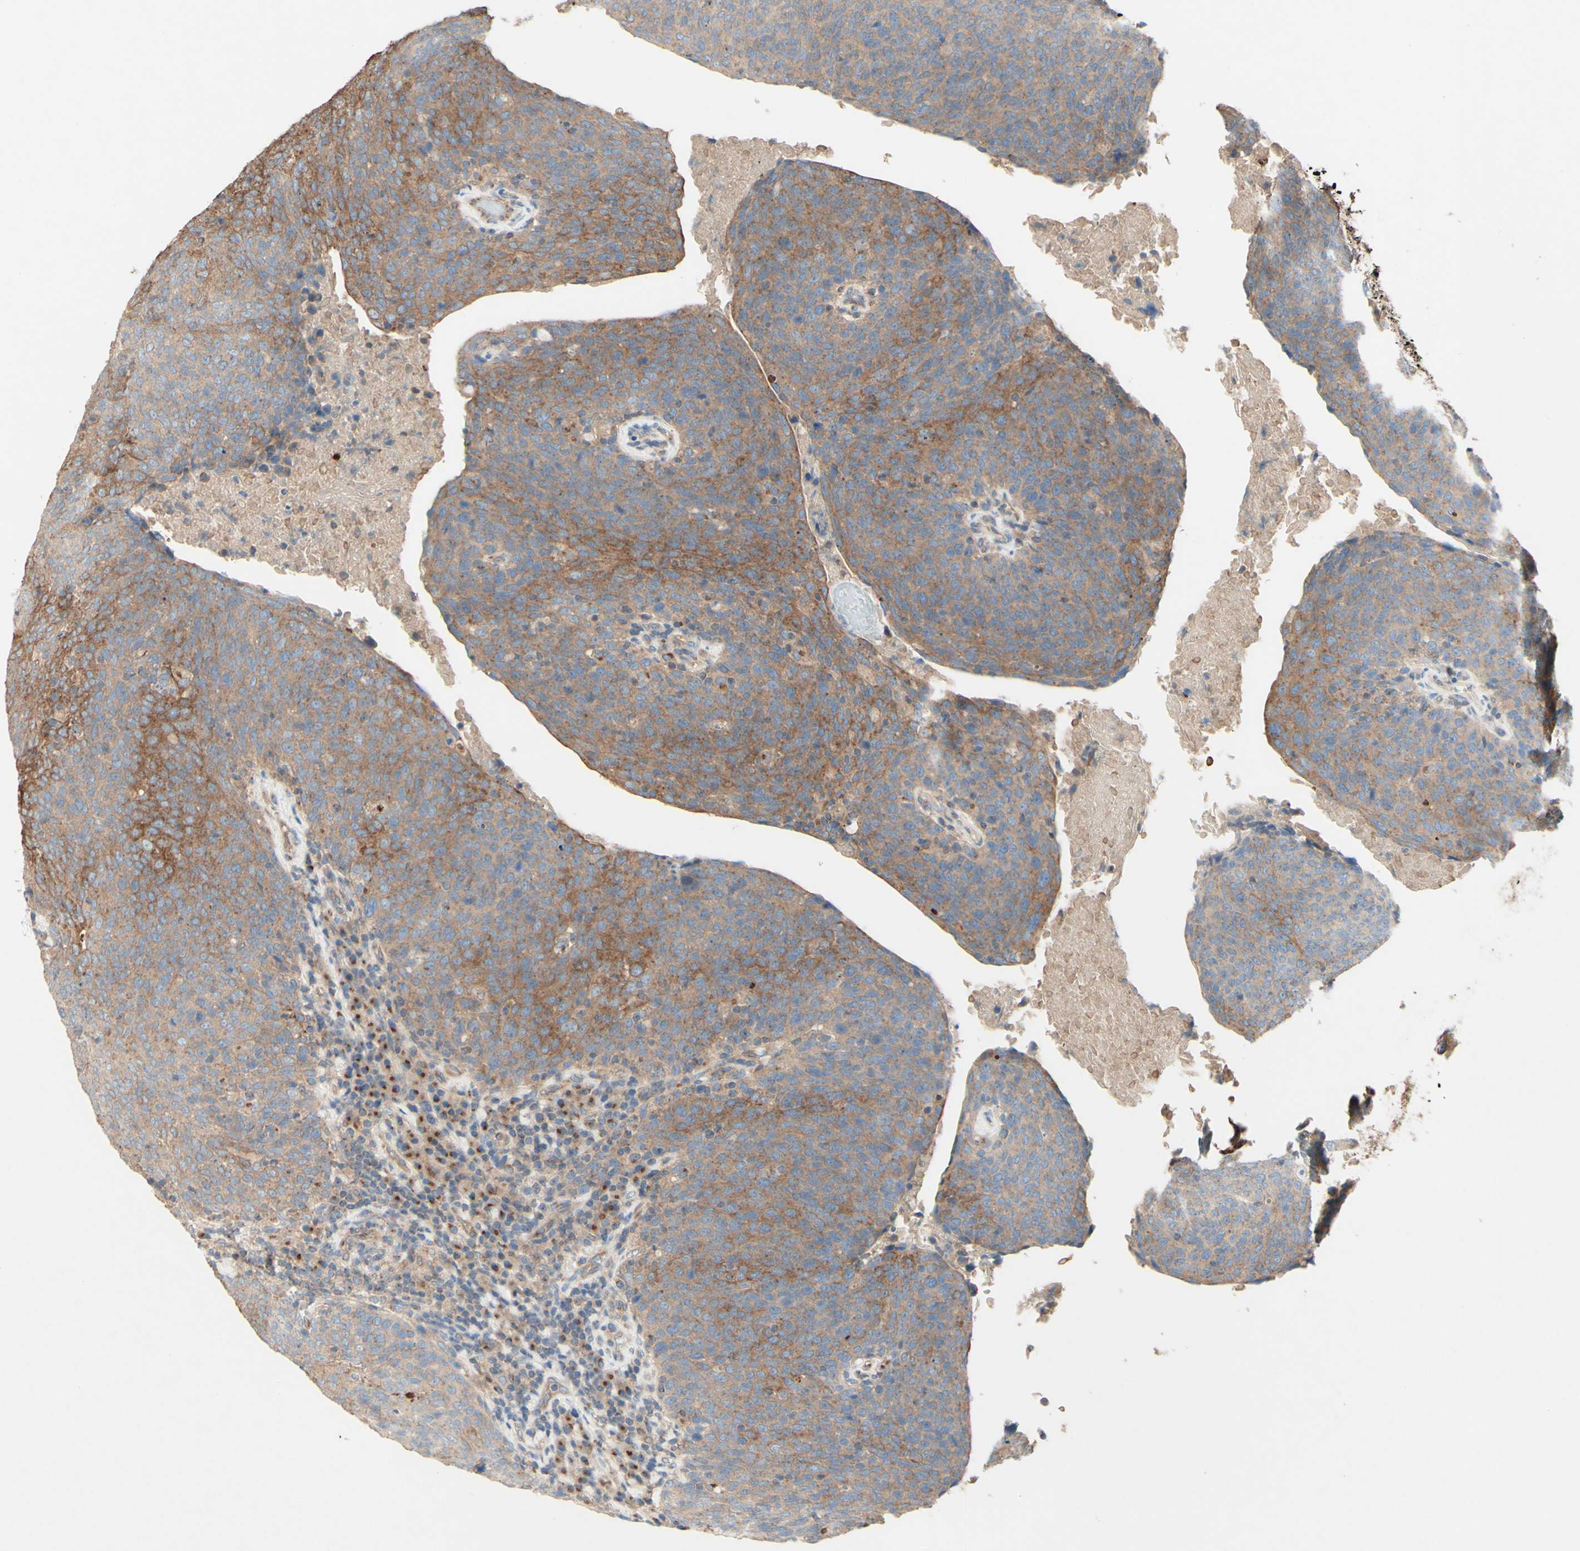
{"staining": {"intensity": "moderate", "quantity": ">75%", "location": "cytoplasmic/membranous"}, "tissue": "head and neck cancer", "cell_type": "Tumor cells", "image_type": "cancer", "snomed": [{"axis": "morphology", "description": "Squamous cell carcinoma, NOS"}, {"axis": "morphology", "description": "Squamous cell carcinoma, metastatic, NOS"}, {"axis": "topography", "description": "Lymph node"}, {"axis": "topography", "description": "Head-Neck"}], "caption": "Moderate cytoplasmic/membranous positivity is seen in approximately >75% of tumor cells in squamous cell carcinoma (head and neck).", "gene": "MTM1", "patient": {"sex": "male", "age": 62}}